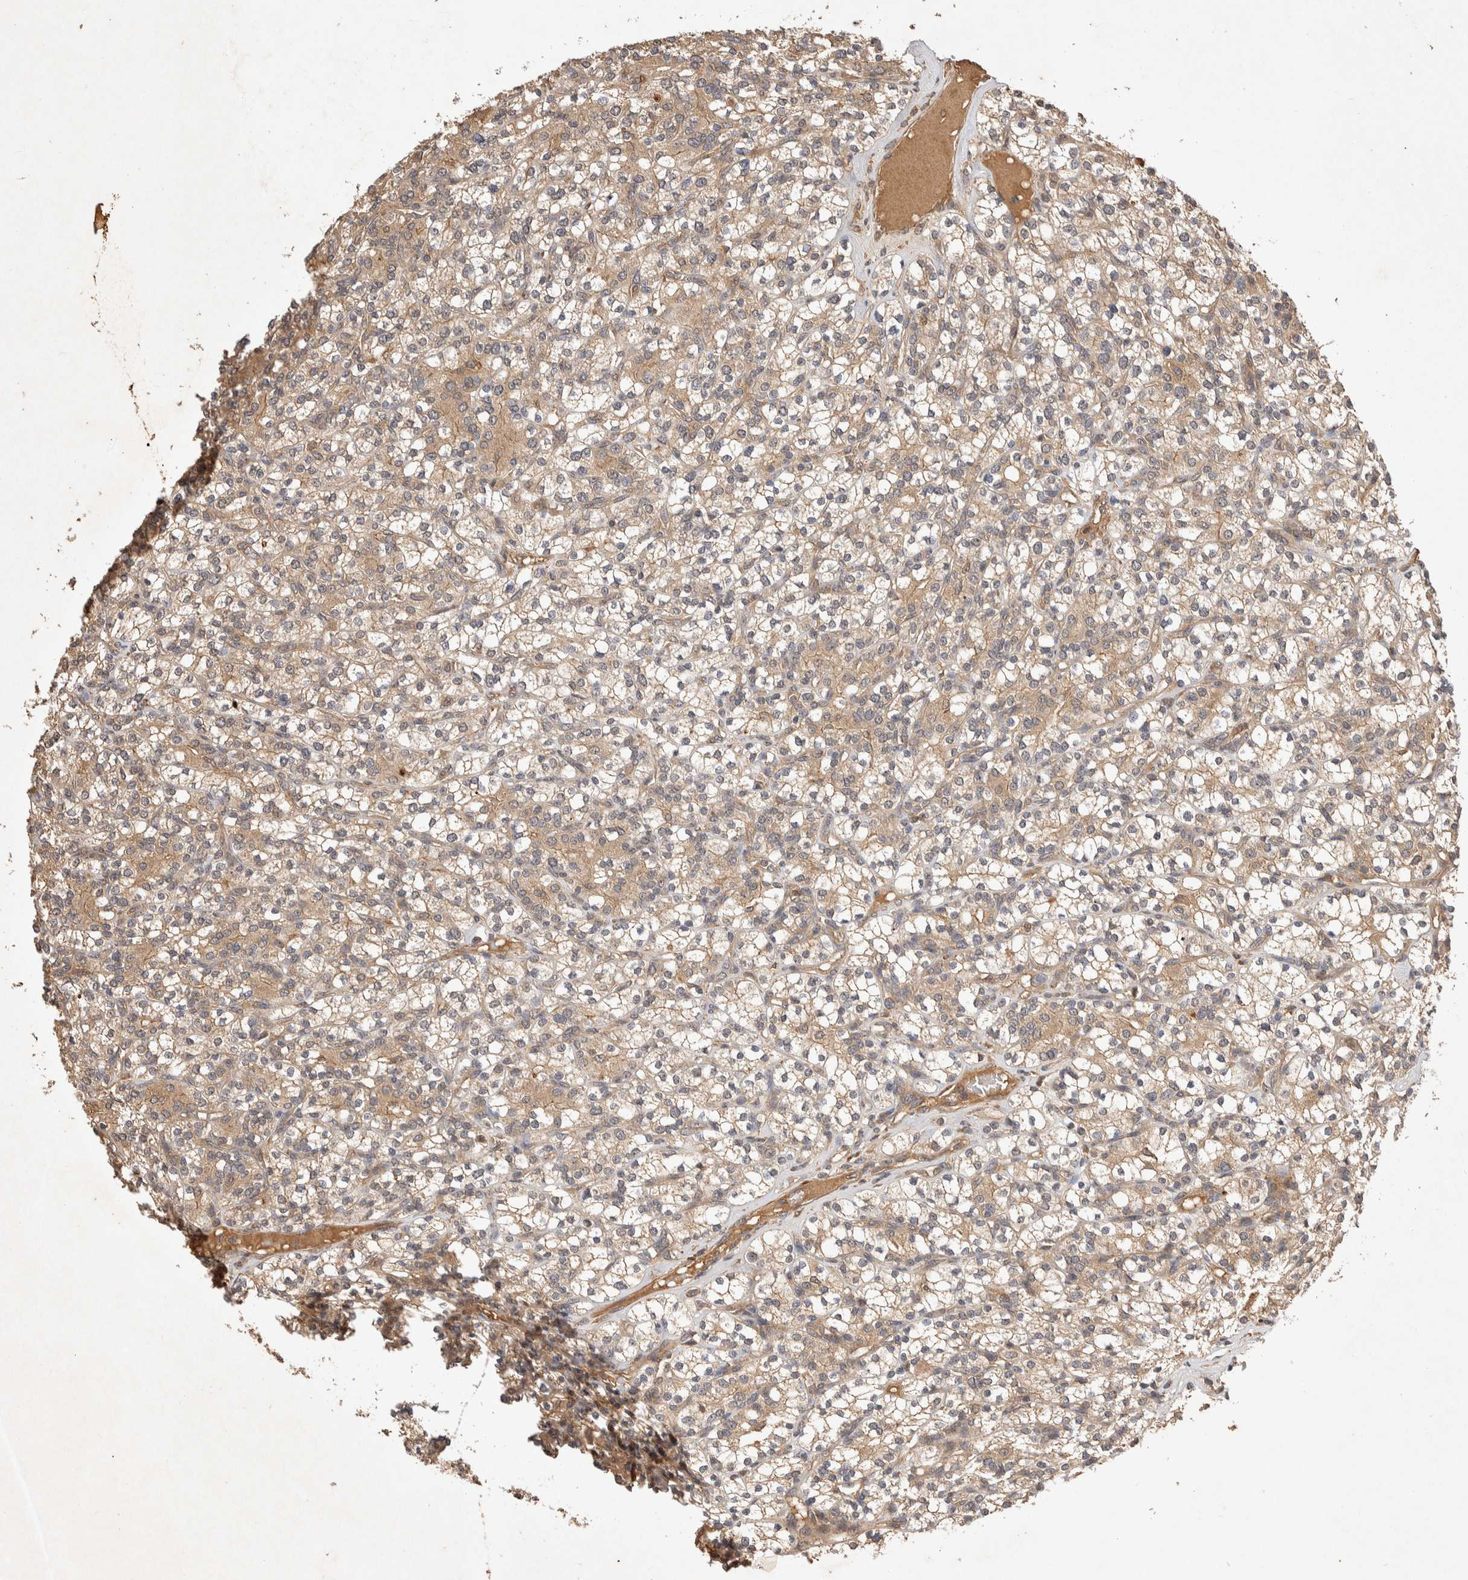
{"staining": {"intensity": "moderate", "quantity": ">75%", "location": "cytoplasmic/membranous"}, "tissue": "renal cancer", "cell_type": "Tumor cells", "image_type": "cancer", "snomed": [{"axis": "morphology", "description": "Adenocarcinoma, NOS"}, {"axis": "topography", "description": "Kidney"}], "caption": "Immunohistochemistry (DAB) staining of human renal cancer (adenocarcinoma) exhibits moderate cytoplasmic/membranous protein expression in approximately >75% of tumor cells.", "gene": "NSMAF", "patient": {"sex": "male", "age": 77}}